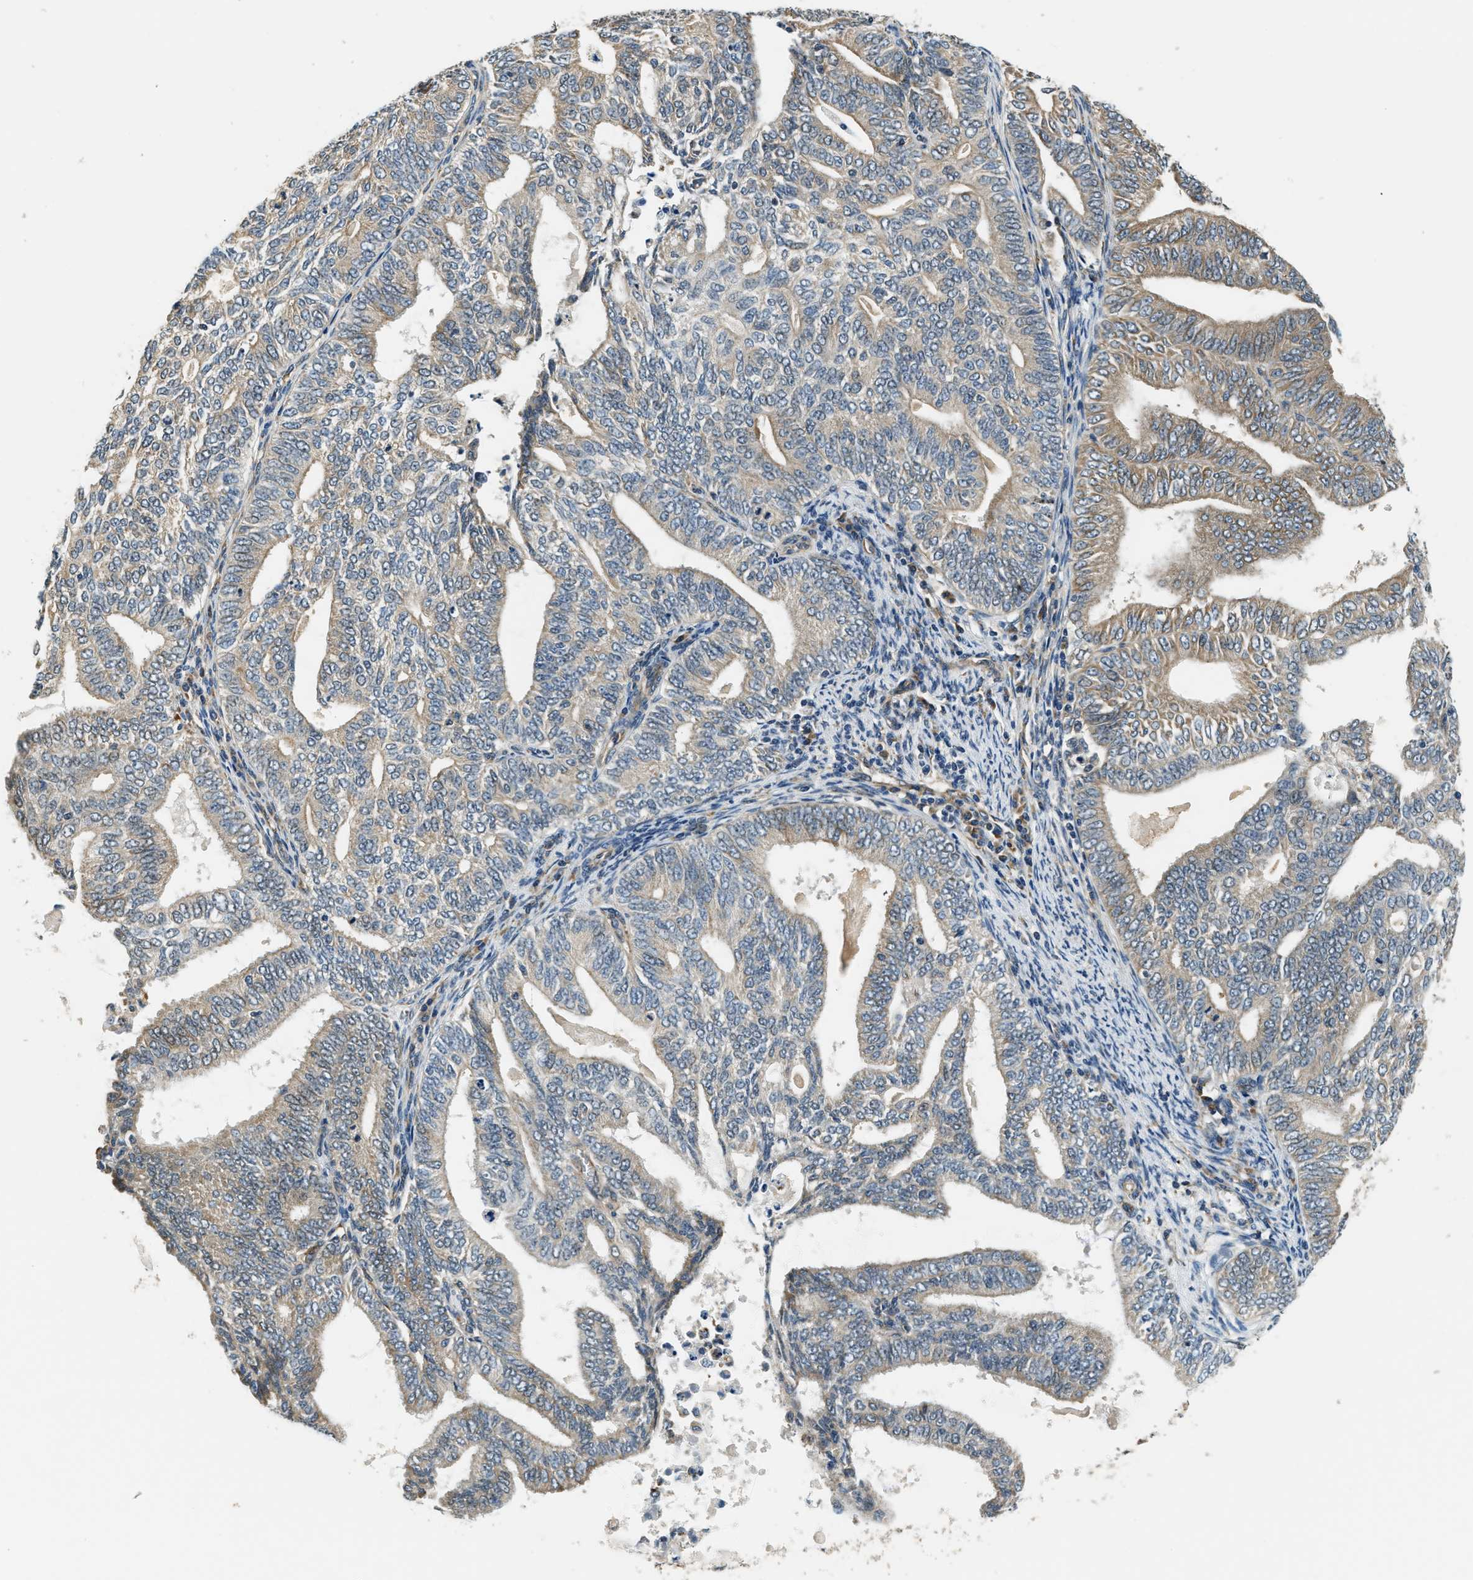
{"staining": {"intensity": "moderate", "quantity": ">75%", "location": "cytoplasmic/membranous"}, "tissue": "endometrial cancer", "cell_type": "Tumor cells", "image_type": "cancer", "snomed": [{"axis": "morphology", "description": "Adenocarcinoma, NOS"}, {"axis": "topography", "description": "Endometrium"}], "caption": "Immunohistochemistry (IHC) image of human adenocarcinoma (endometrial) stained for a protein (brown), which shows medium levels of moderate cytoplasmic/membranous positivity in about >75% of tumor cells.", "gene": "ALOX12", "patient": {"sex": "female", "age": 58}}